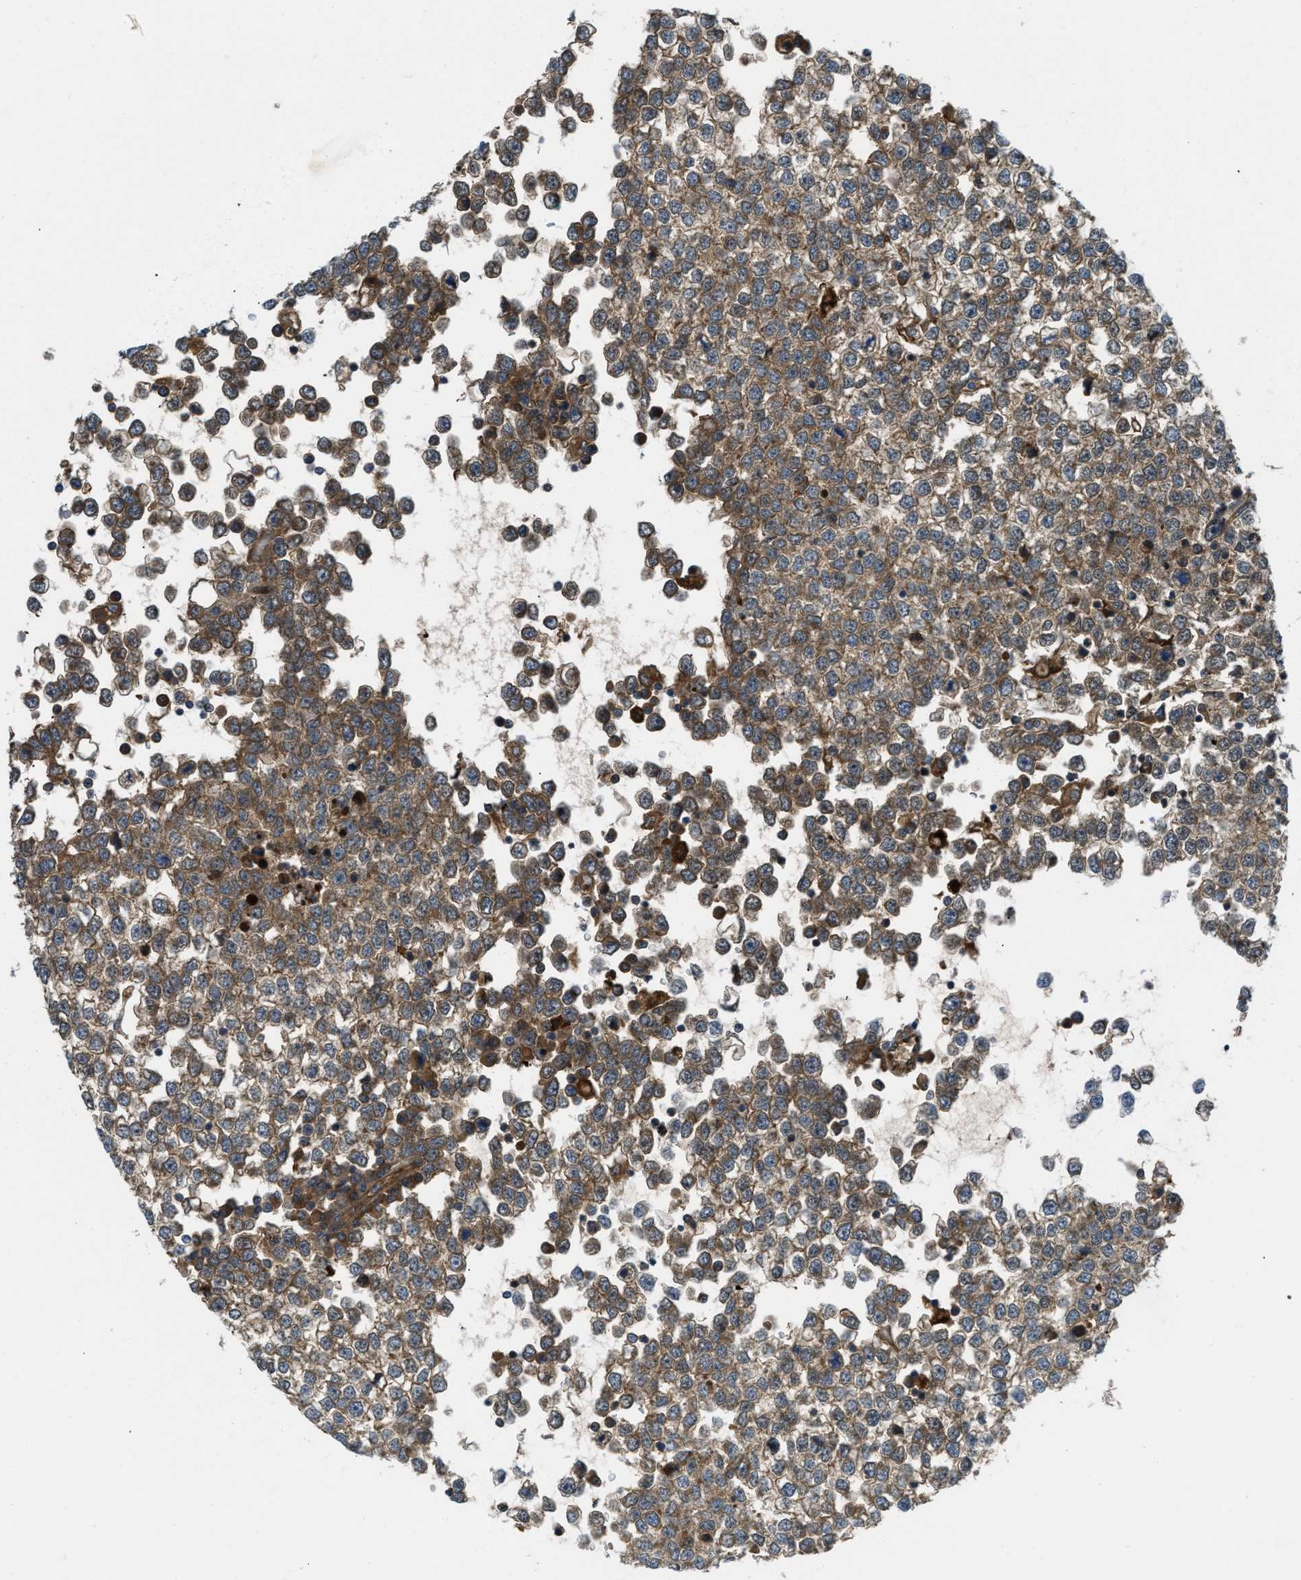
{"staining": {"intensity": "moderate", "quantity": ">75%", "location": "cytoplasmic/membranous"}, "tissue": "testis cancer", "cell_type": "Tumor cells", "image_type": "cancer", "snomed": [{"axis": "morphology", "description": "Seminoma, NOS"}, {"axis": "topography", "description": "Testis"}], "caption": "The image exhibits a brown stain indicating the presence of a protein in the cytoplasmic/membranous of tumor cells in testis cancer (seminoma). (brown staining indicates protein expression, while blue staining denotes nuclei).", "gene": "BAZ2B", "patient": {"sex": "male", "age": 65}}